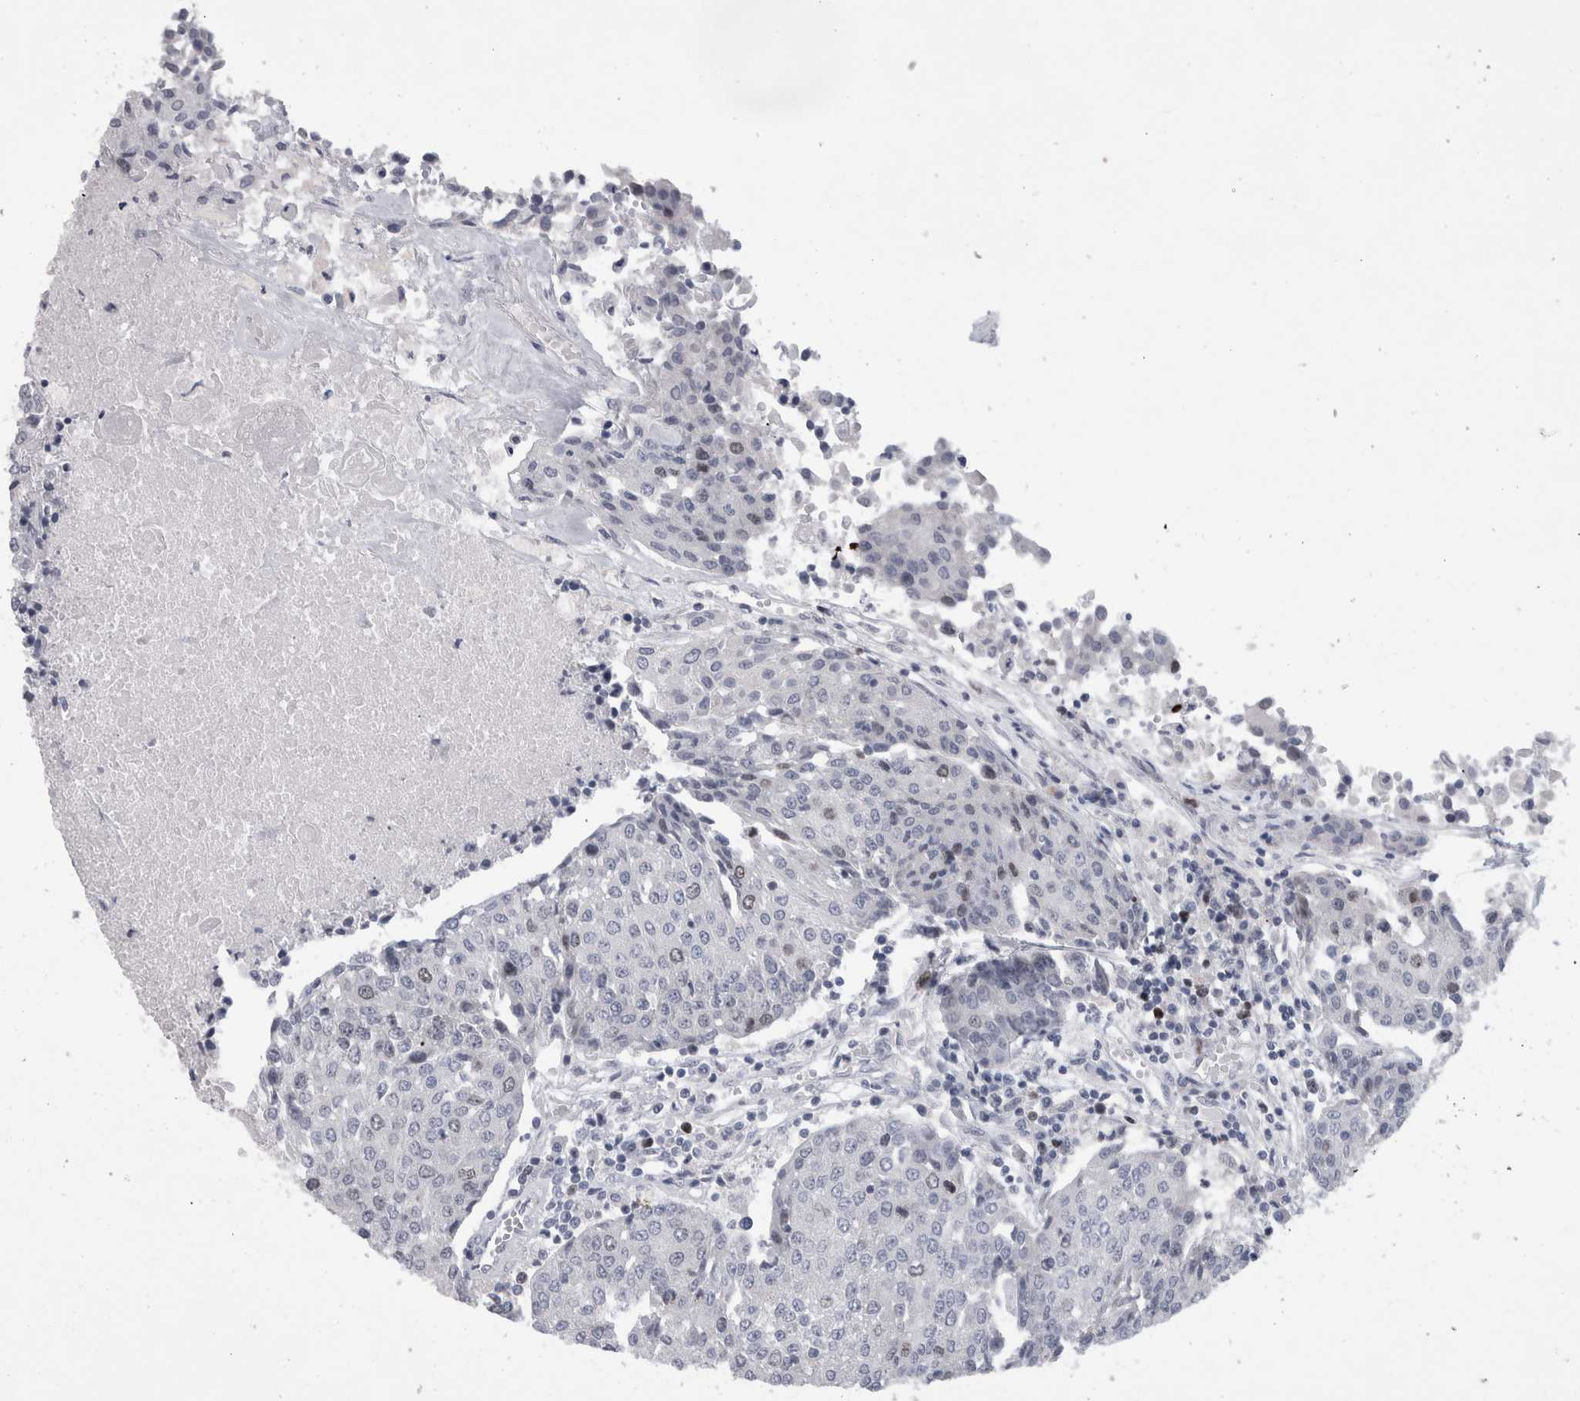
{"staining": {"intensity": "weak", "quantity": "<25%", "location": "nuclear"}, "tissue": "urothelial cancer", "cell_type": "Tumor cells", "image_type": "cancer", "snomed": [{"axis": "morphology", "description": "Urothelial carcinoma, High grade"}, {"axis": "topography", "description": "Urinary bladder"}], "caption": "The IHC histopathology image has no significant positivity in tumor cells of high-grade urothelial carcinoma tissue. (DAB (3,3'-diaminobenzidine) immunohistochemistry with hematoxylin counter stain).", "gene": "KIF18B", "patient": {"sex": "female", "age": 85}}